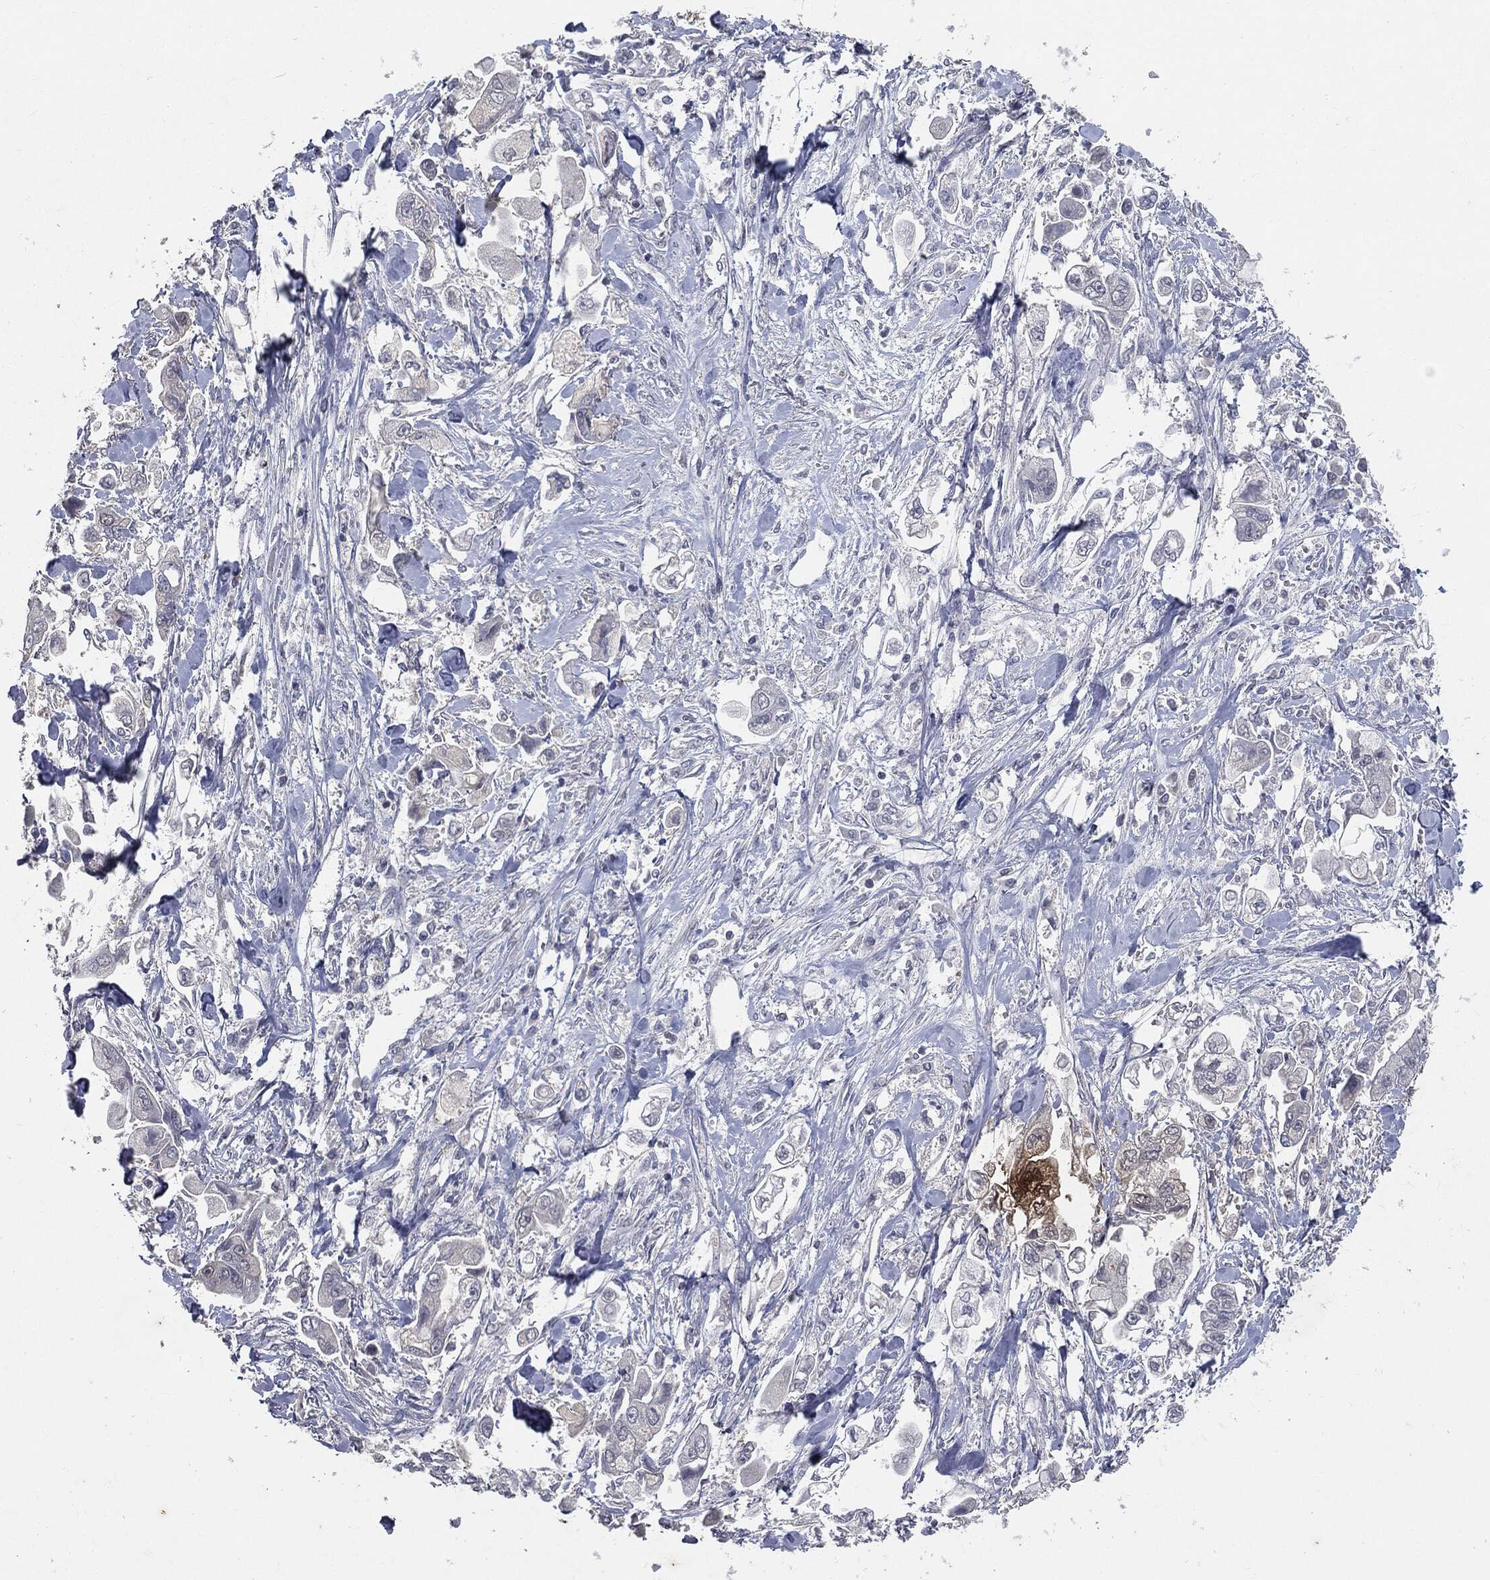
{"staining": {"intensity": "negative", "quantity": "none", "location": "none"}, "tissue": "stomach cancer", "cell_type": "Tumor cells", "image_type": "cancer", "snomed": [{"axis": "morphology", "description": "Adenocarcinoma, NOS"}, {"axis": "topography", "description": "Stomach"}], "caption": "The micrograph exhibits no significant expression in tumor cells of stomach cancer.", "gene": "SLC2A2", "patient": {"sex": "male", "age": 62}}